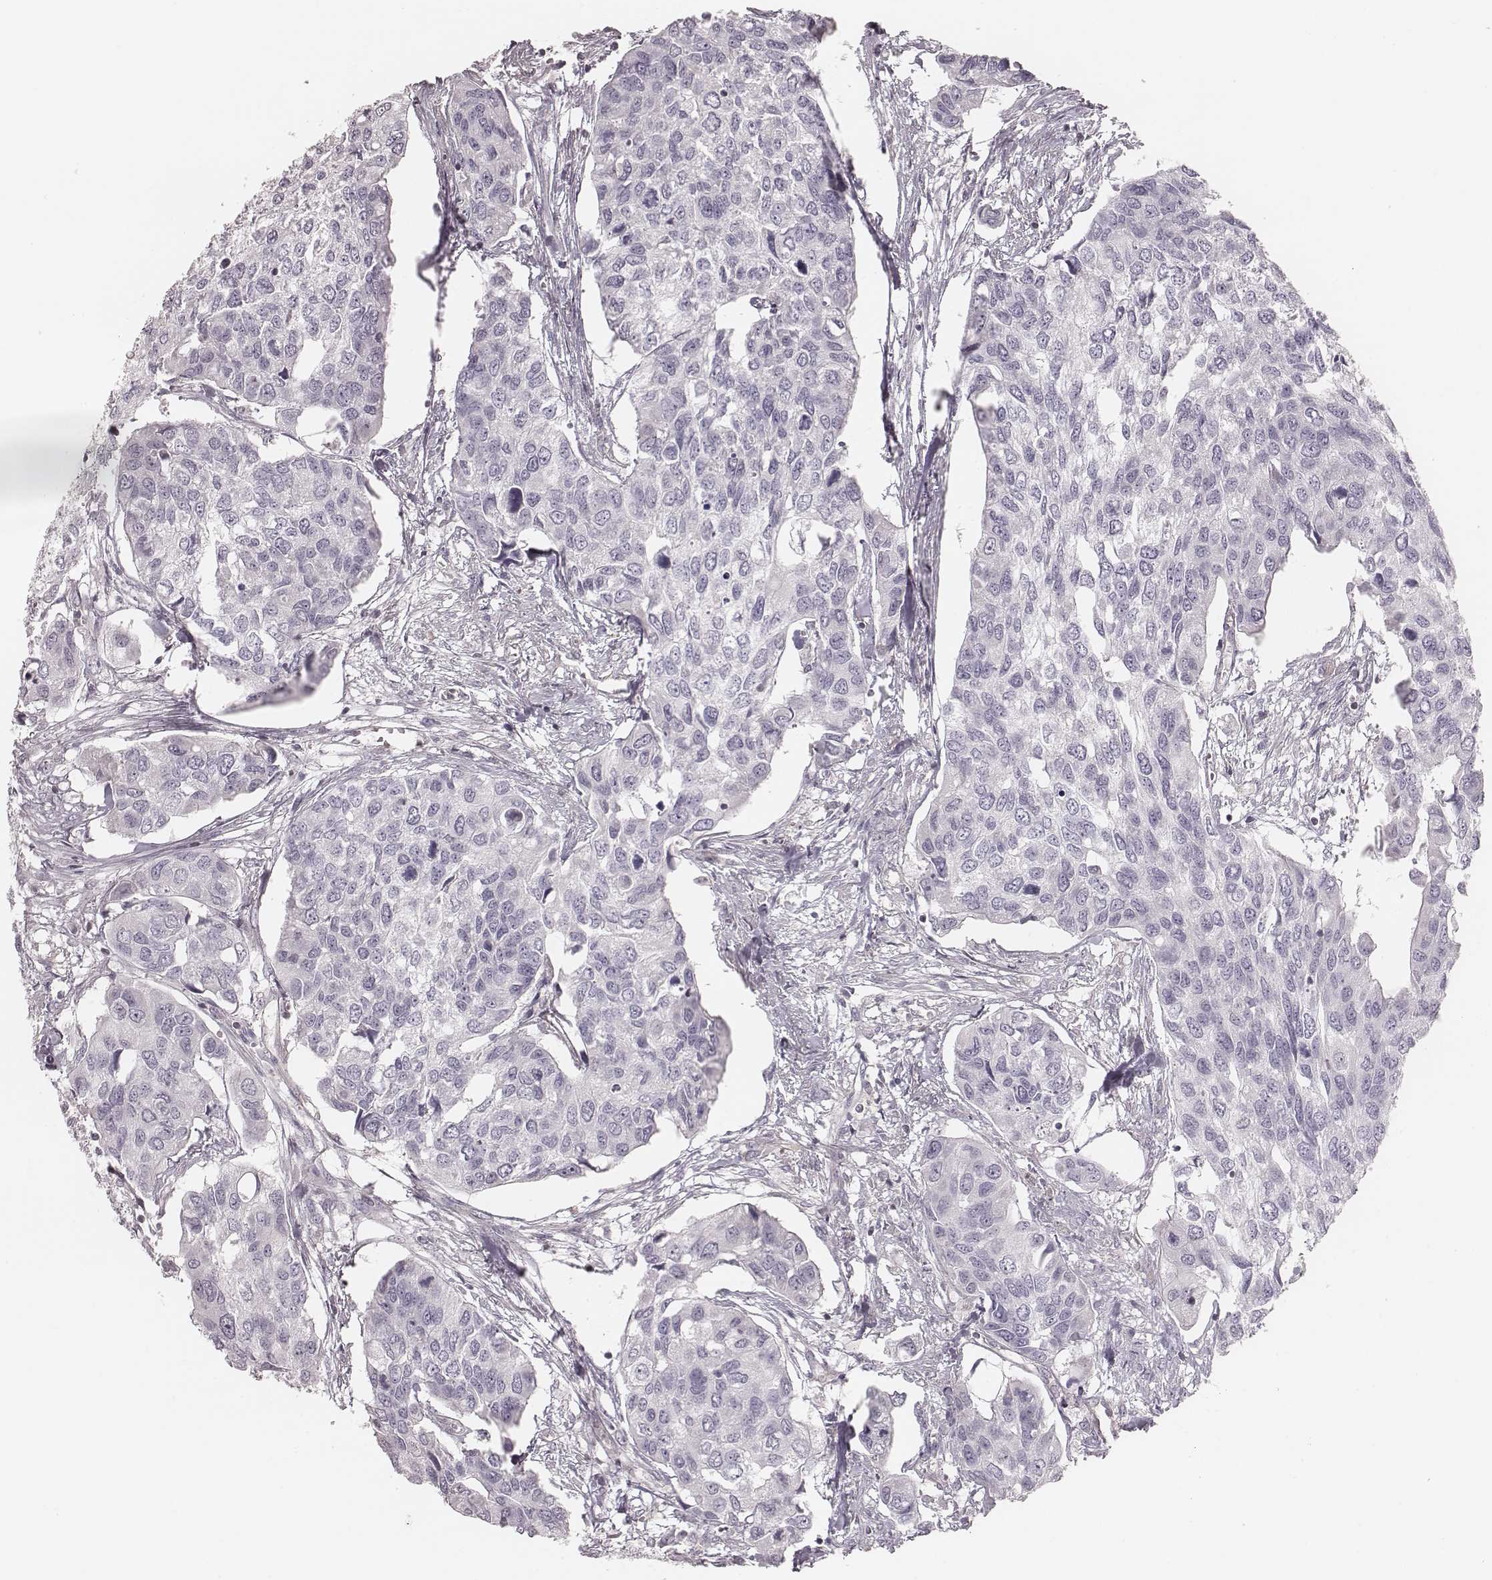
{"staining": {"intensity": "negative", "quantity": "none", "location": "none"}, "tissue": "urothelial cancer", "cell_type": "Tumor cells", "image_type": "cancer", "snomed": [{"axis": "morphology", "description": "Urothelial carcinoma, High grade"}, {"axis": "topography", "description": "Urinary bladder"}], "caption": "This is a image of immunohistochemistry (IHC) staining of high-grade urothelial carcinoma, which shows no expression in tumor cells.", "gene": "S100Z", "patient": {"sex": "male", "age": 60}}